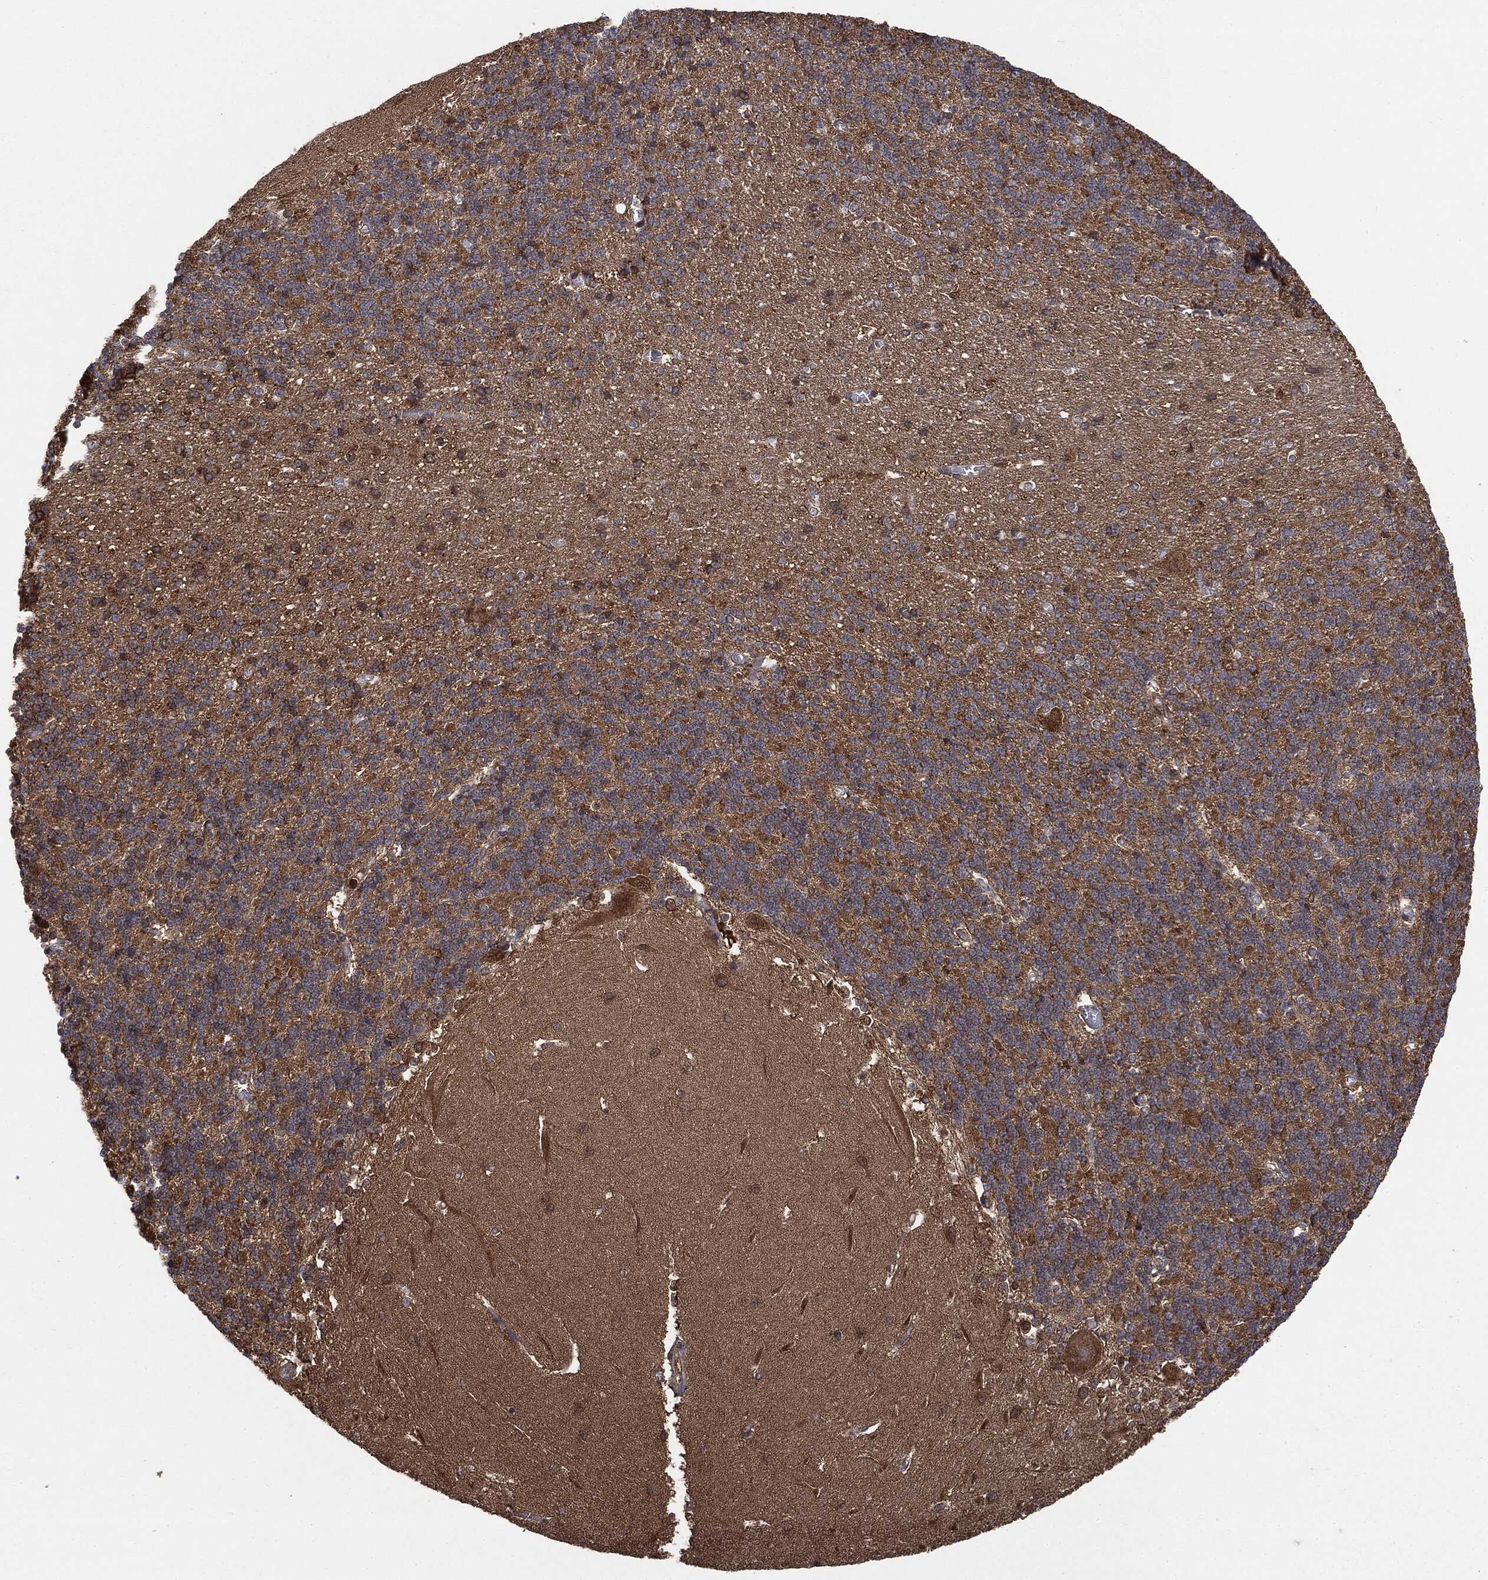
{"staining": {"intensity": "negative", "quantity": "none", "location": "none"}, "tissue": "cerebellum", "cell_type": "Cells in granular layer", "image_type": "normal", "snomed": [{"axis": "morphology", "description": "Normal tissue, NOS"}, {"axis": "topography", "description": "Cerebellum"}], "caption": "DAB (3,3'-diaminobenzidine) immunohistochemical staining of unremarkable human cerebellum exhibits no significant expression in cells in granular layer.", "gene": "NME1", "patient": {"sex": "male", "age": 37}}